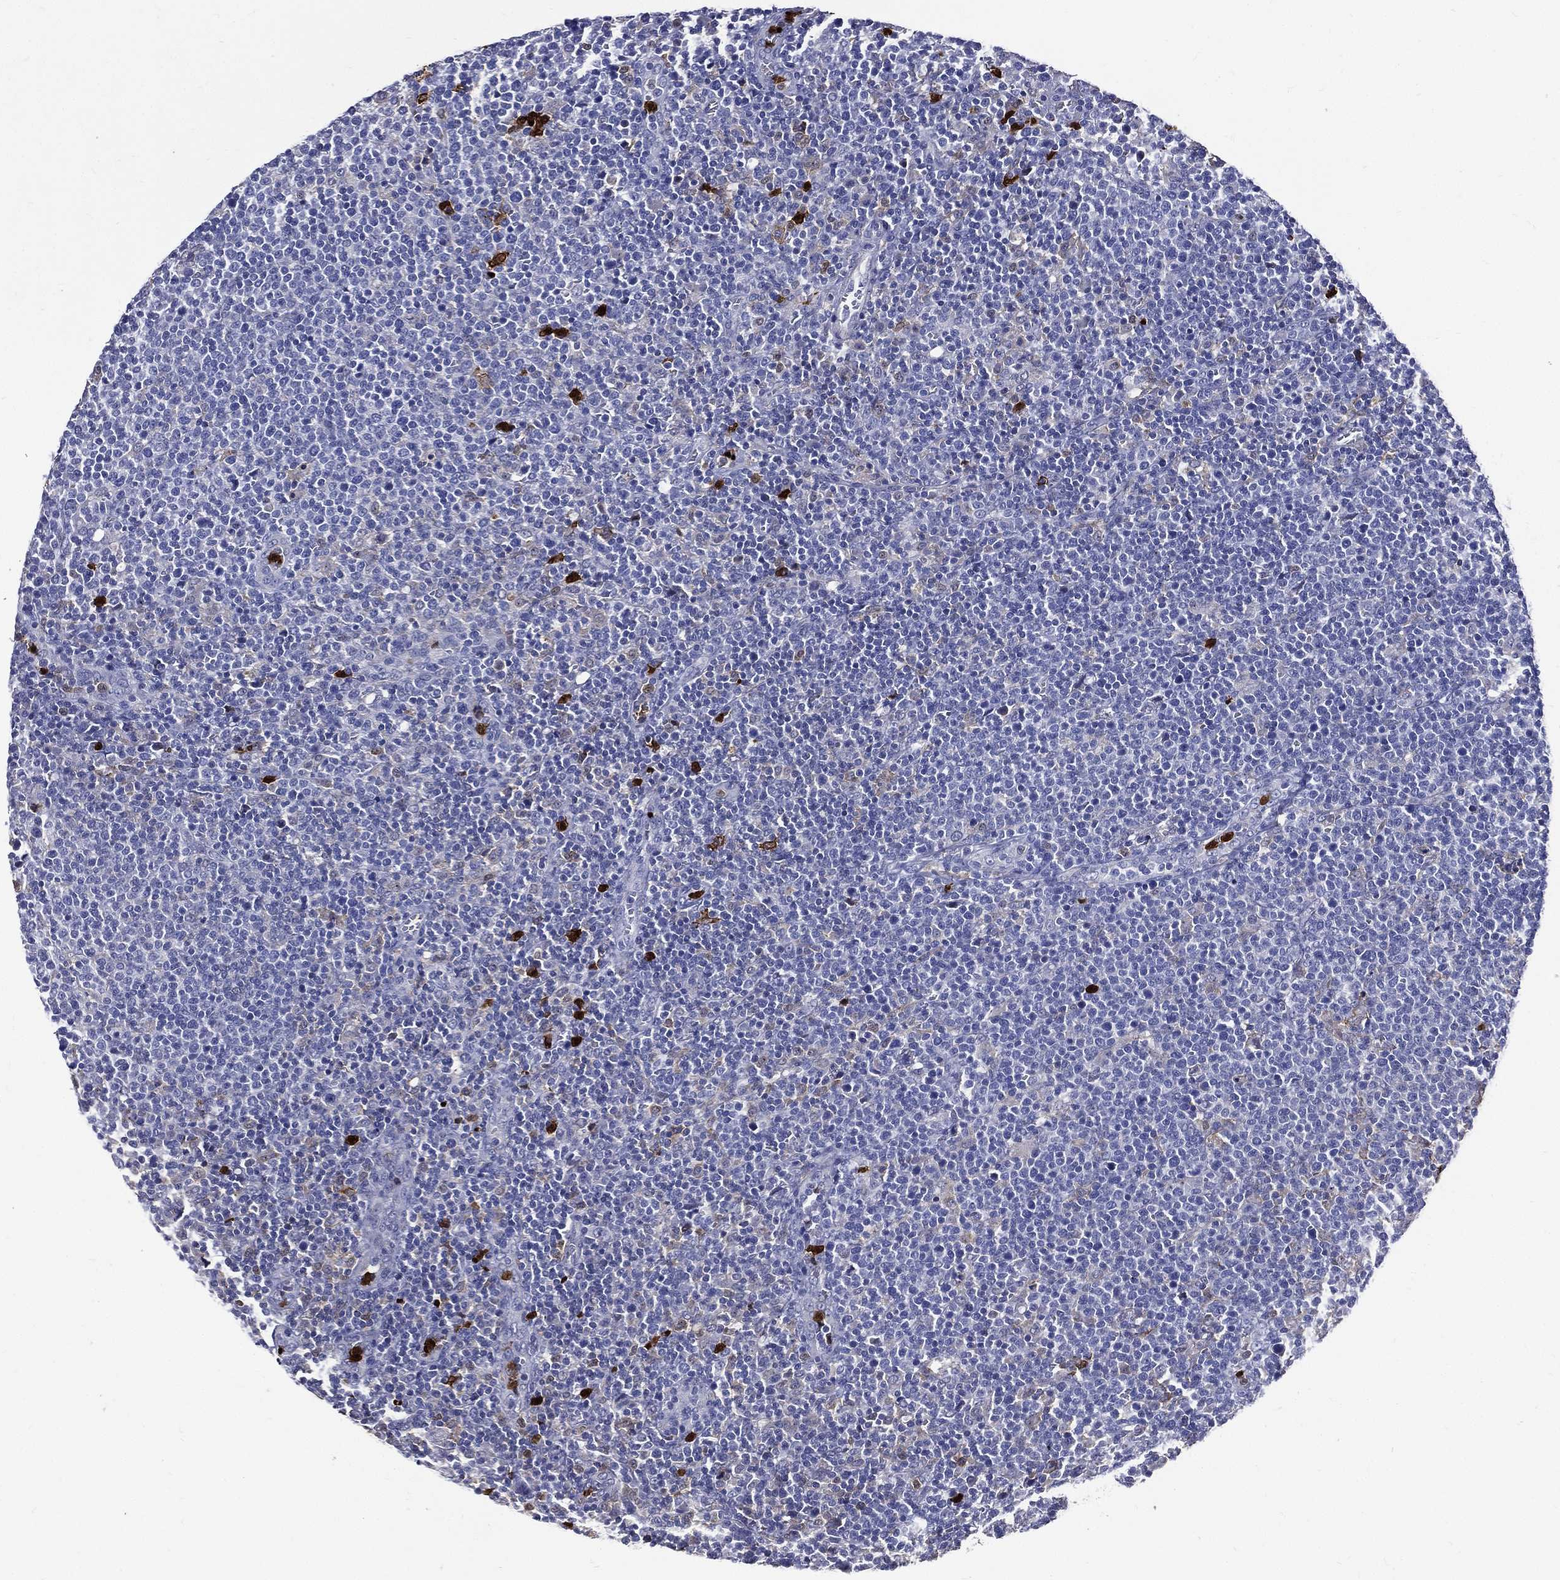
{"staining": {"intensity": "negative", "quantity": "none", "location": "none"}, "tissue": "lymphoma", "cell_type": "Tumor cells", "image_type": "cancer", "snomed": [{"axis": "morphology", "description": "Malignant lymphoma, non-Hodgkin's type, High grade"}, {"axis": "topography", "description": "Lymph node"}], "caption": "Immunohistochemical staining of human lymphoma reveals no significant expression in tumor cells. Nuclei are stained in blue.", "gene": "GPR171", "patient": {"sex": "male", "age": 61}}